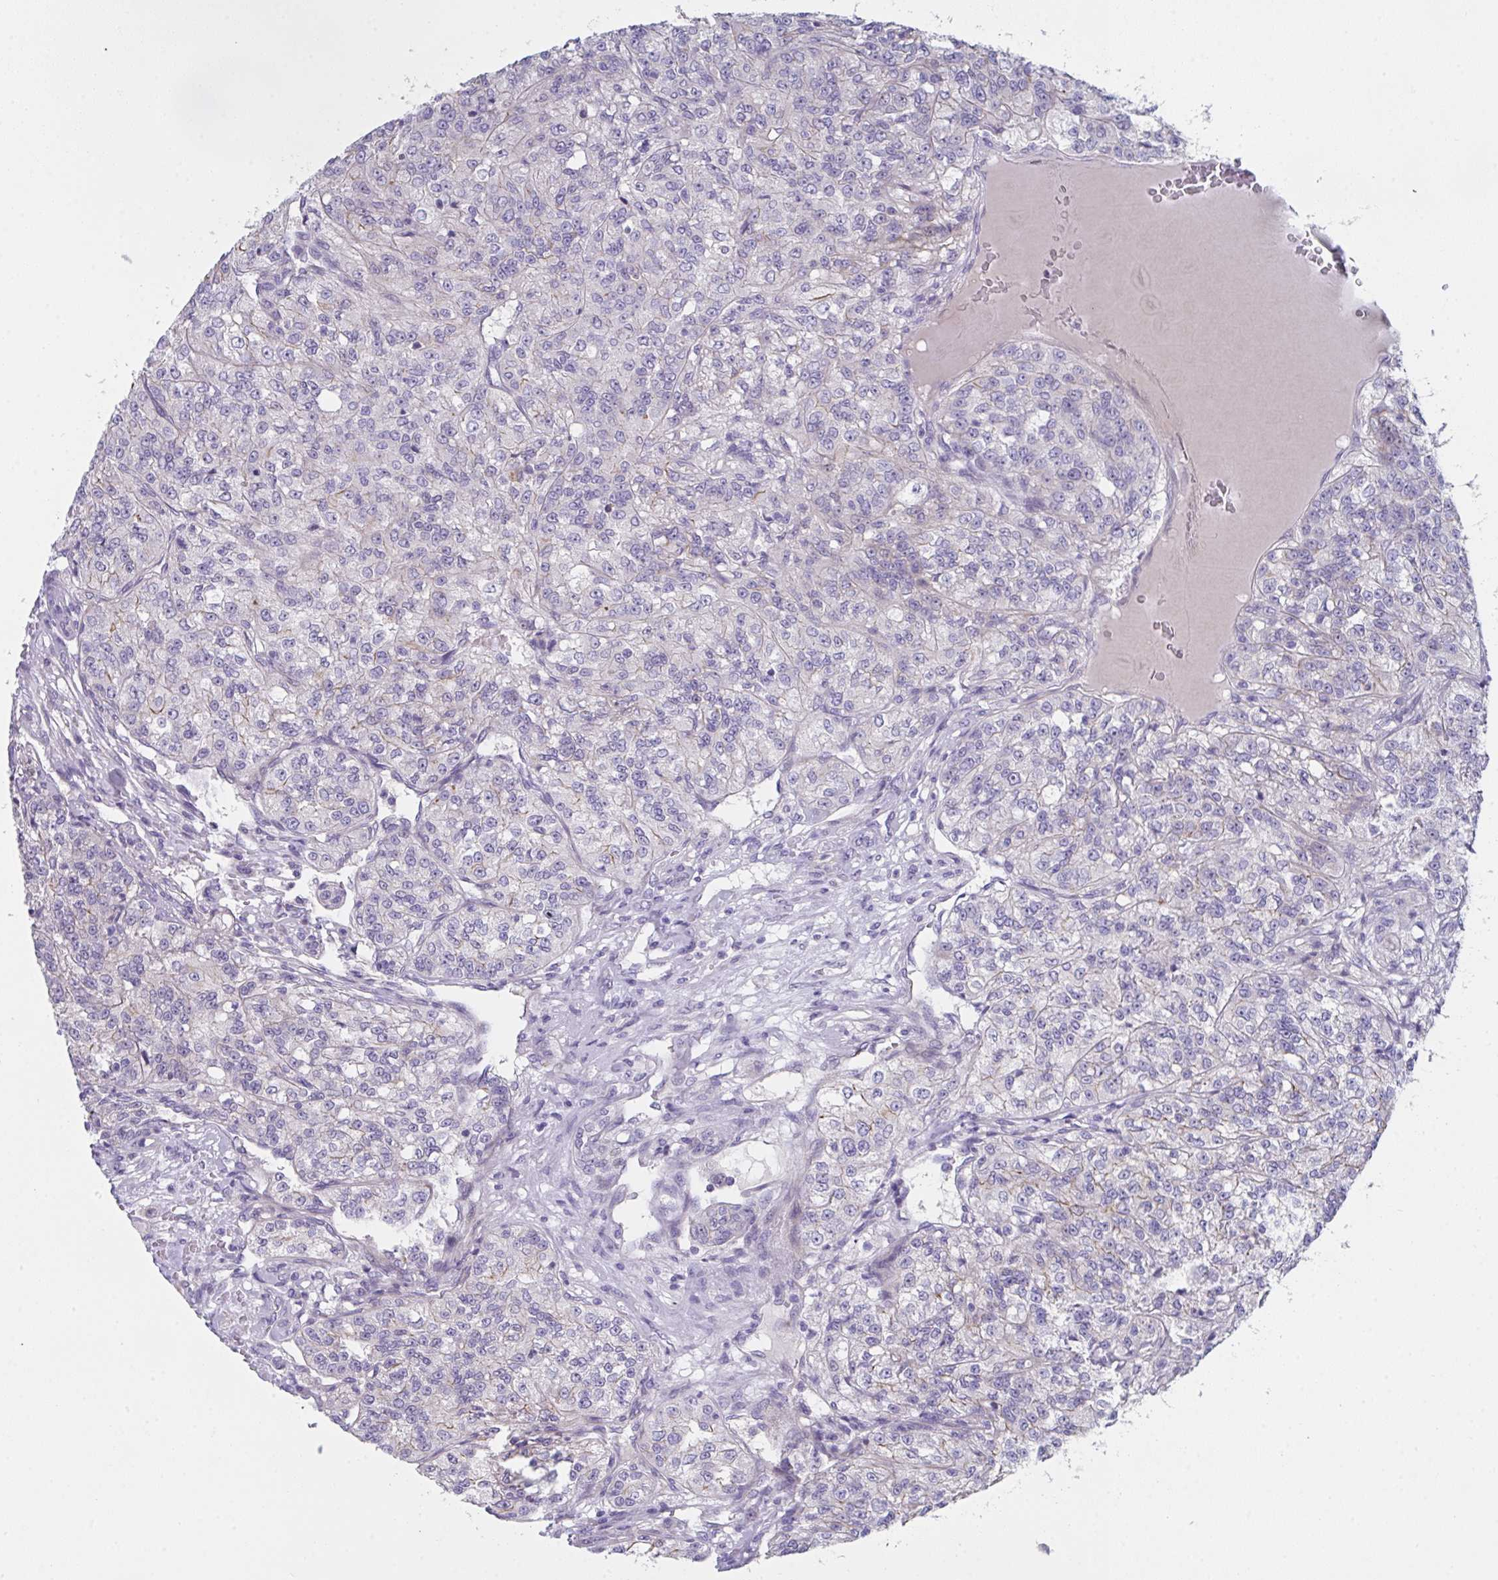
{"staining": {"intensity": "negative", "quantity": "none", "location": "none"}, "tissue": "renal cancer", "cell_type": "Tumor cells", "image_type": "cancer", "snomed": [{"axis": "morphology", "description": "Adenocarcinoma, NOS"}, {"axis": "topography", "description": "Kidney"}], "caption": "Renal cancer (adenocarcinoma) stained for a protein using immunohistochemistry (IHC) demonstrates no staining tumor cells.", "gene": "FBXO47", "patient": {"sex": "female", "age": 63}}